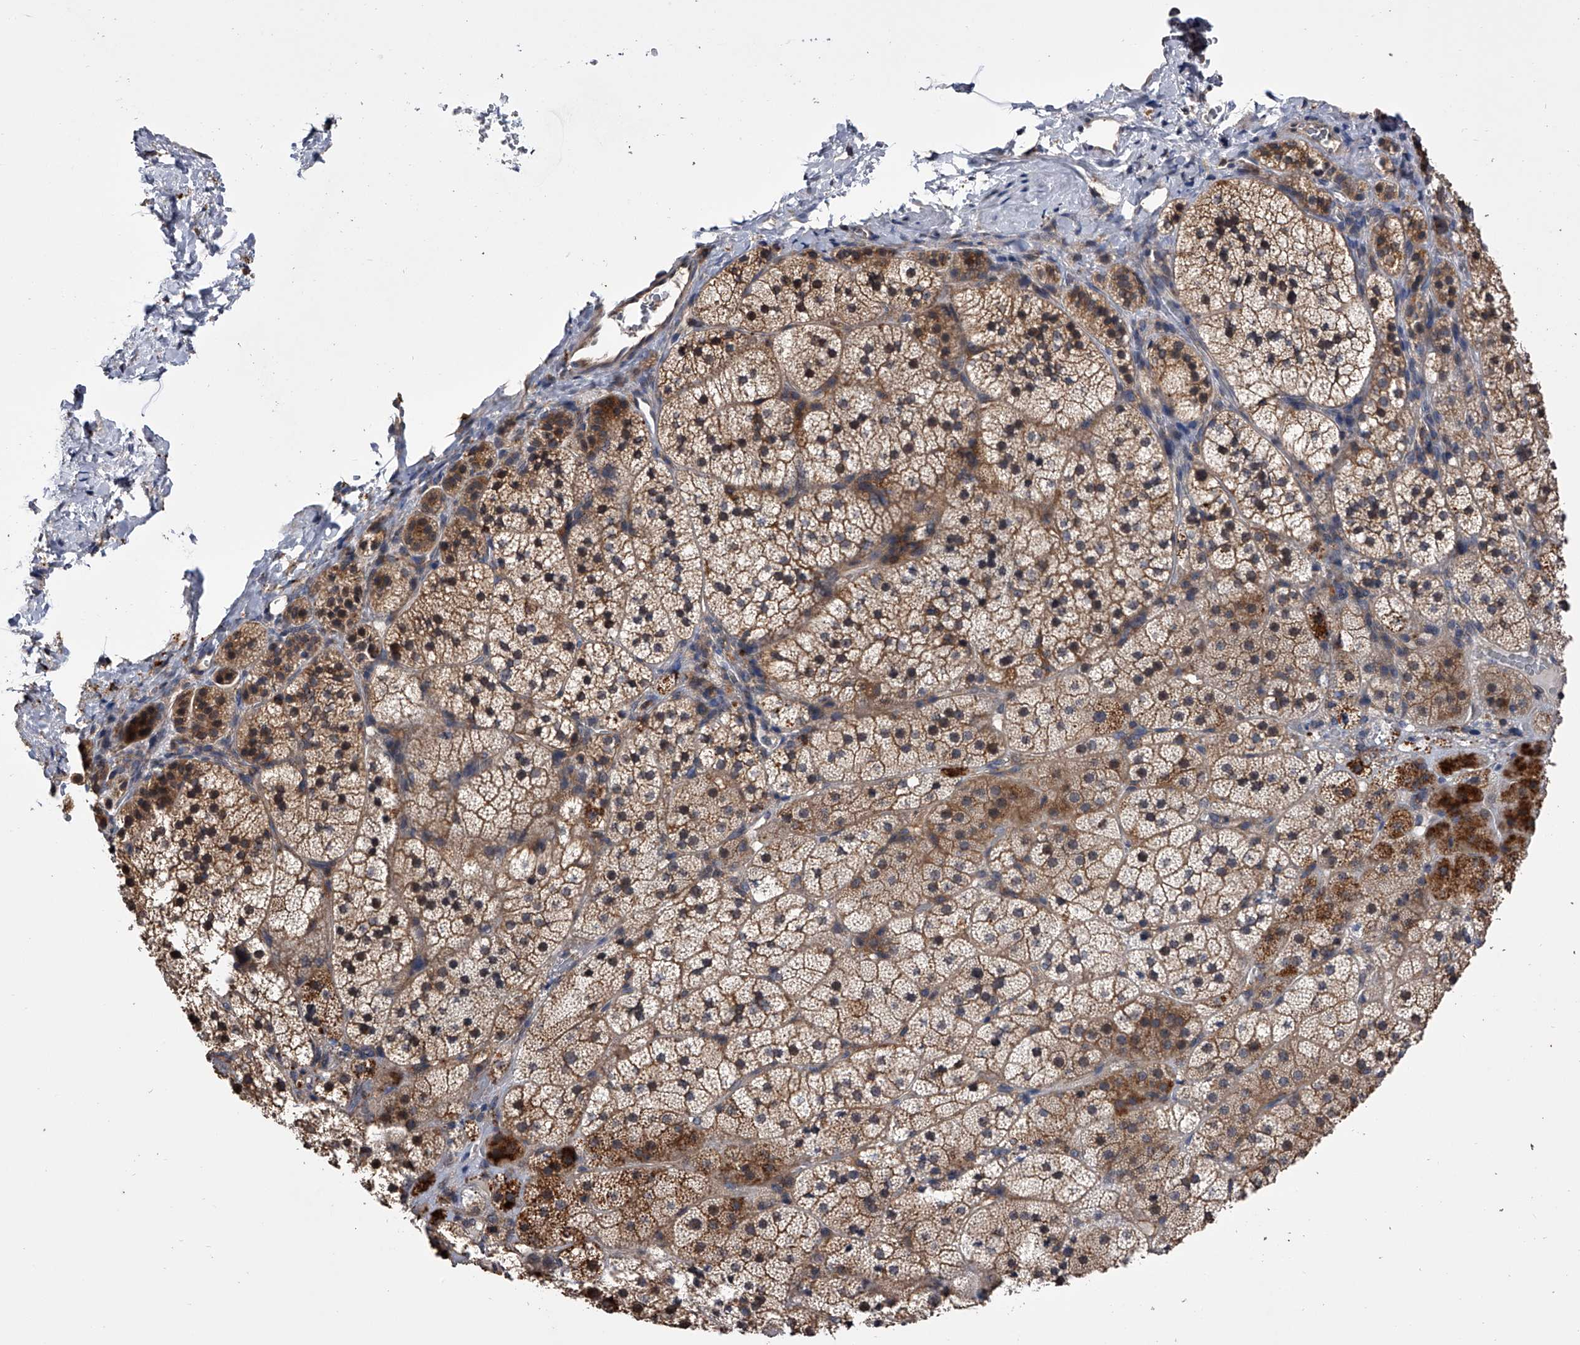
{"staining": {"intensity": "moderate", "quantity": ">75%", "location": "cytoplasmic/membranous"}, "tissue": "adrenal gland", "cell_type": "Glandular cells", "image_type": "normal", "snomed": [{"axis": "morphology", "description": "Normal tissue, NOS"}, {"axis": "topography", "description": "Adrenal gland"}], "caption": "Brown immunohistochemical staining in unremarkable human adrenal gland reveals moderate cytoplasmic/membranous staining in about >75% of glandular cells. The staining was performed using DAB, with brown indicating positive protein expression. Nuclei are stained blue with hematoxylin.", "gene": "PAN3", "patient": {"sex": "female", "age": 44}}